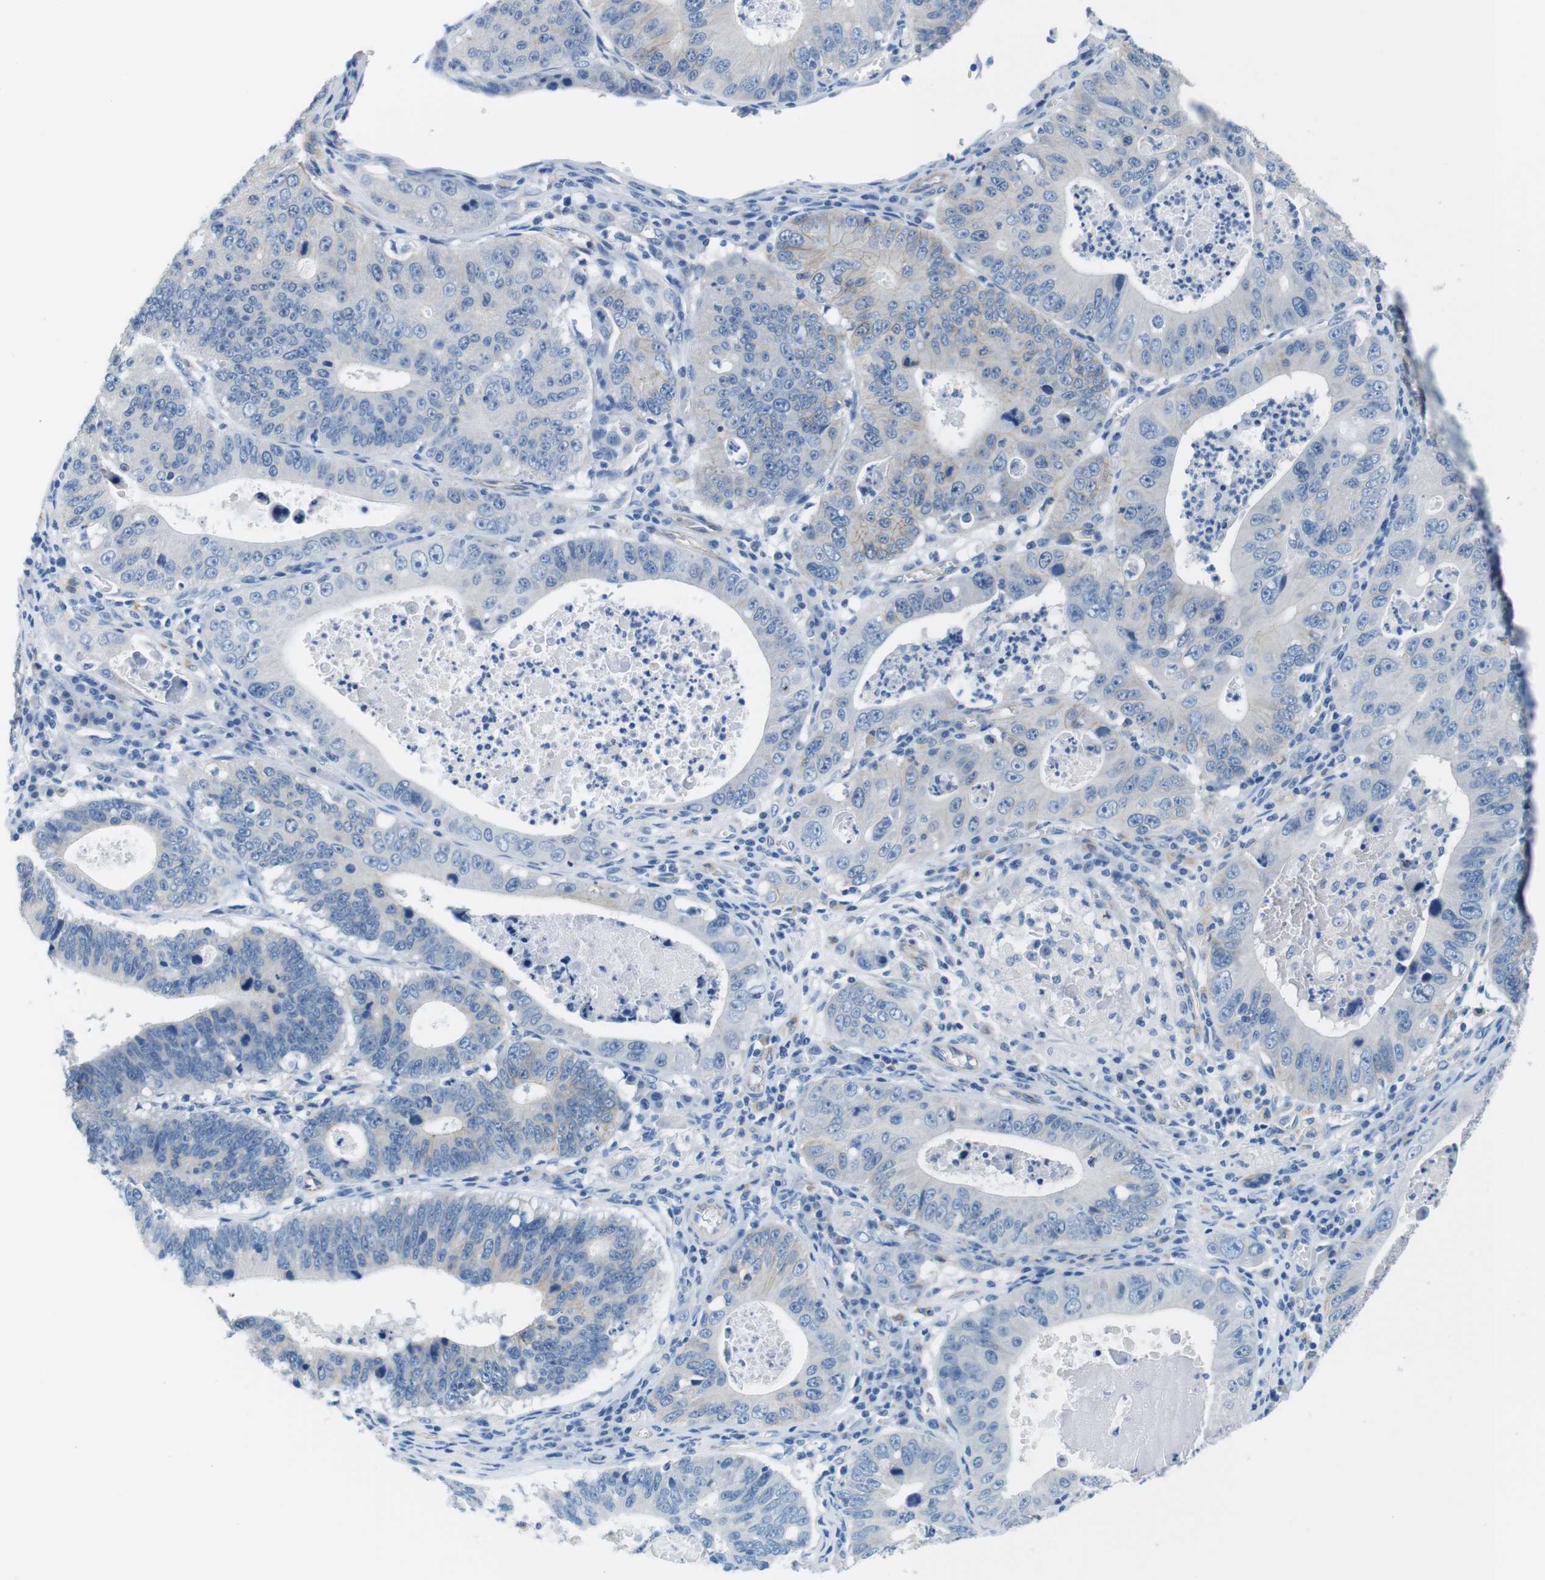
{"staining": {"intensity": "negative", "quantity": "none", "location": "none"}, "tissue": "stomach cancer", "cell_type": "Tumor cells", "image_type": "cancer", "snomed": [{"axis": "morphology", "description": "Adenocarcinoma, NOS"}, {"axis": "topography", "description": "Stomach"}], "caption": "This photomicrograph is of stomach cancer (adenocarcinoma) stained with immunohistochemistry (IHC) to label a protein in brown with the nuclei are counter-stained blue. There is no expression in tumor cells.", "gene": "SLC6A6", "patient": {"sex": "male", "age": 59}}